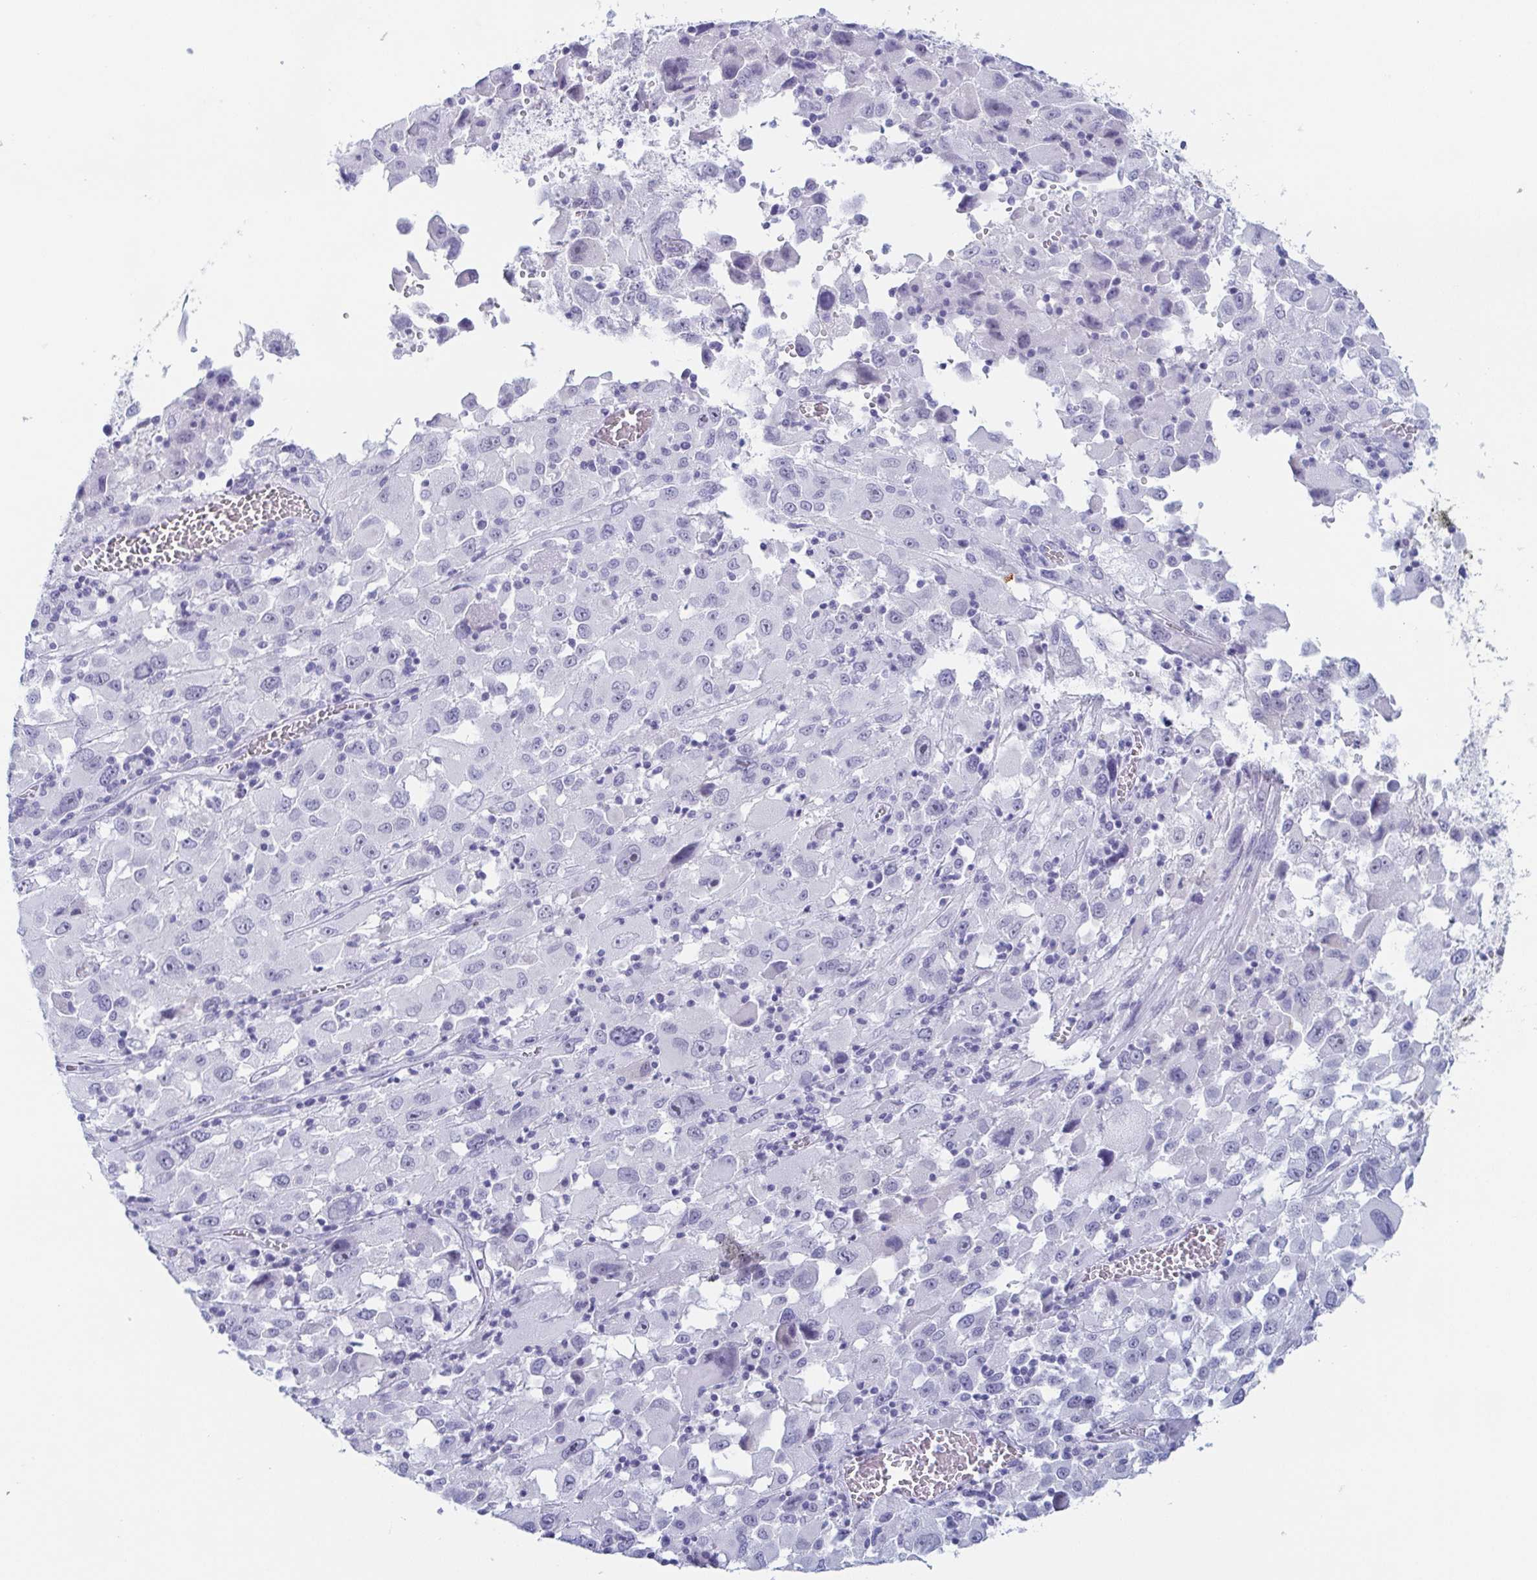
{"staining": {"intensity": "negative", "quantity": "none", "location": "none"}, "tissue": "melanoma", "cell_type": "Tumor cells", "image_type": "cancer", "snomed": [{"axis": "morphology", "description": "Malignant melanoma, Metastatic site"}, {"axis": "topography", "description": "Soft tissue"}], "caption": "Immunohistochemistry histopathology image of neoplastic tissue: human melanoma stained with DAB demonstrates no significant protein expression in tumor cells.", "gene": "REG4", "patient": {"sex": "male", "age": 50}}